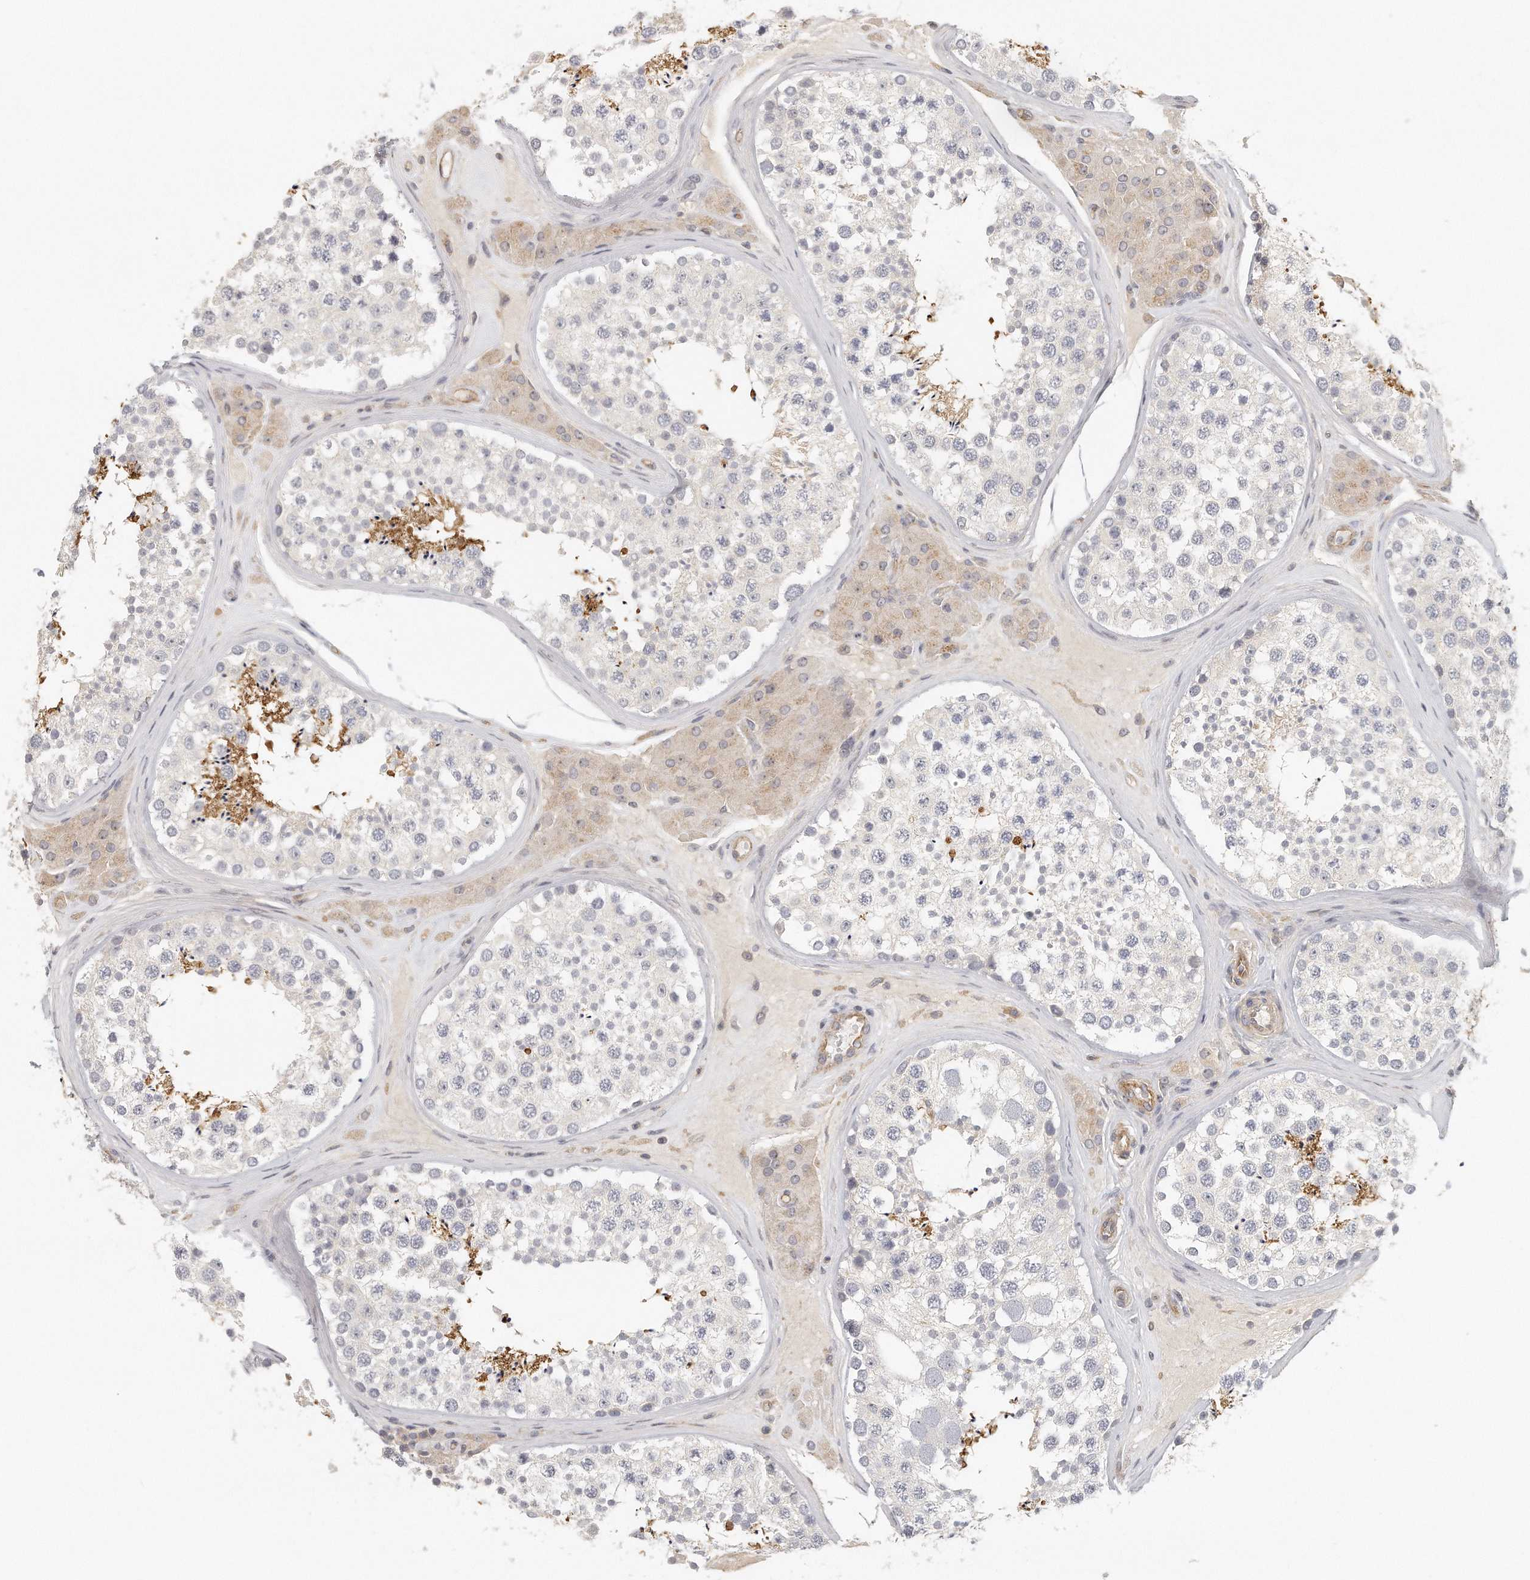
{"staining": {"intensity": "strong", "quantity": "<25%", "location": "cytoplasmic/membranous,nuclear"}, "tissue": "testis", "cell_type": "Cells in seminiferous ducts", "image_type": "normal", "snomed": [{"axis": "morphology", "description": "Normal tissue, NOS"}, {"axis": "topography", "description": "Testis"}], "caption": "The micrograph demonstrates a brown stain indicating the presence of a protein in the cytoplasmic/membranous,nuclear of cells in seminiferous ducts in testis.", "gene": "MTERF4", "patient": {"sex": "male", "age": 46}}